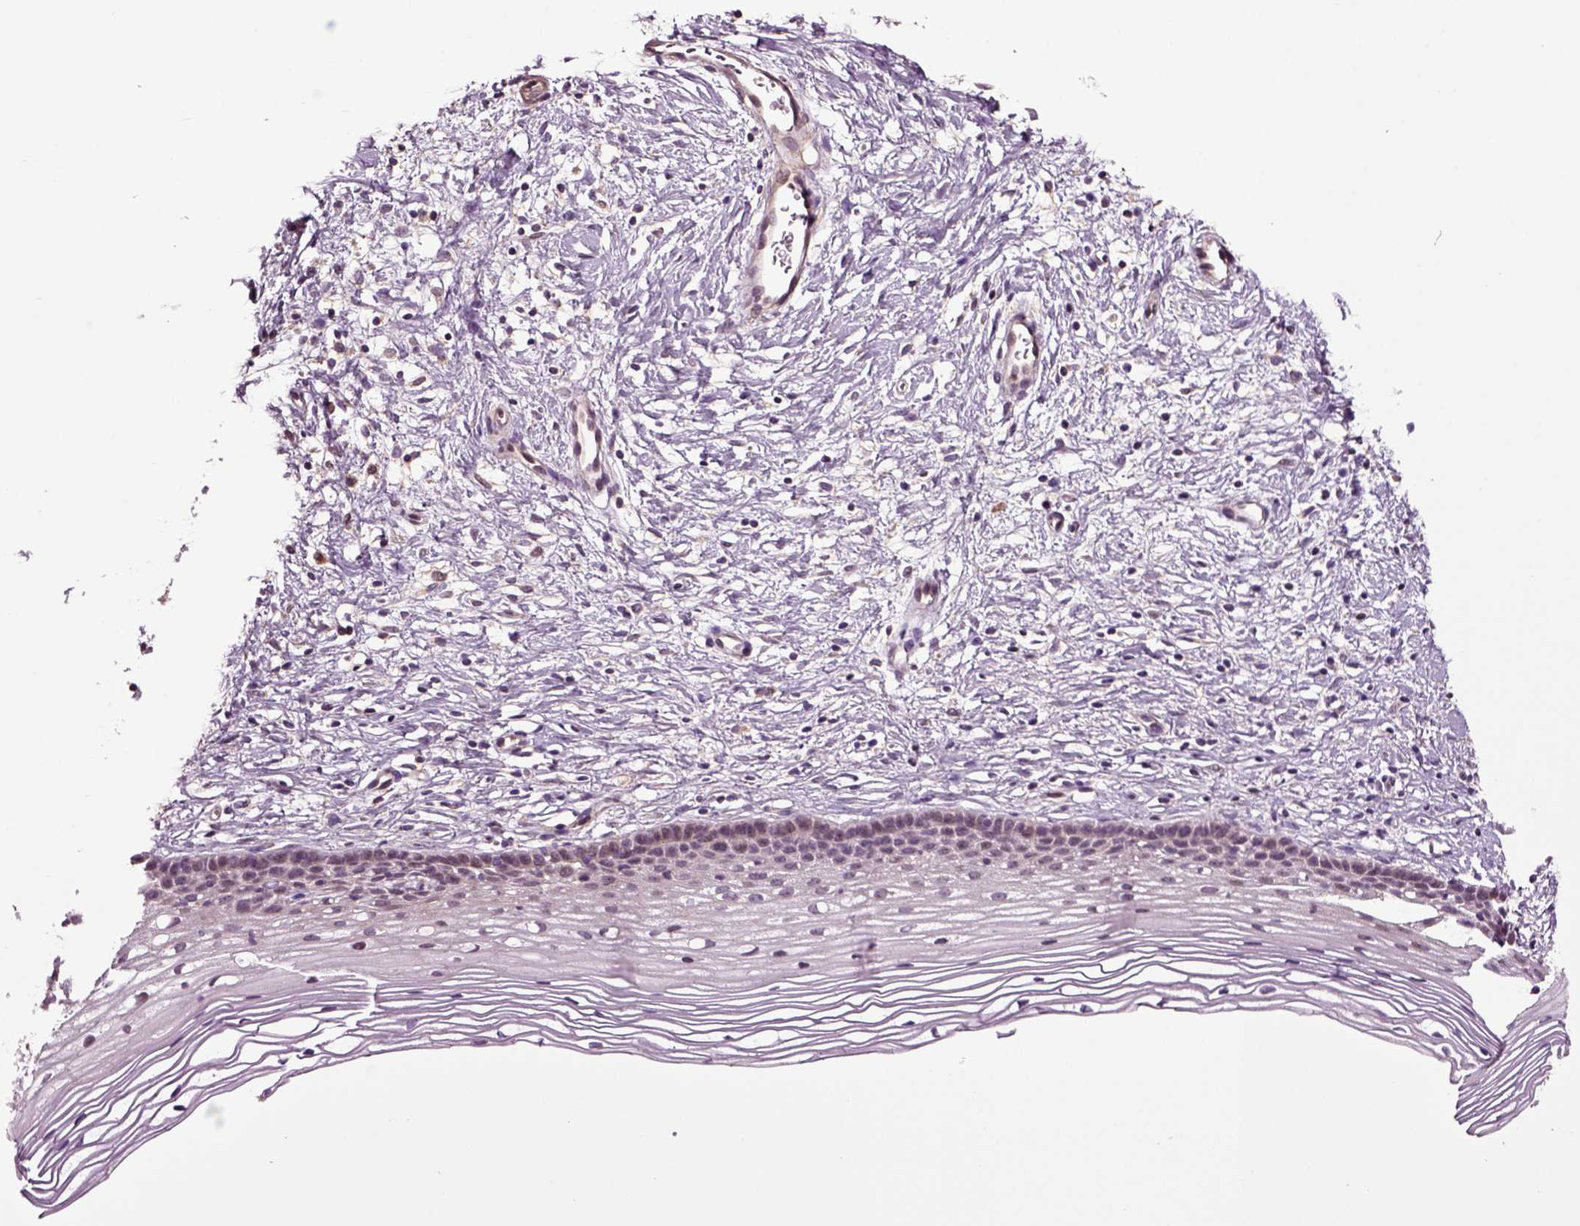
{"staining": {"intensity": "negative", "quantity": "none", "location": "none"}, "tissue": "cervix", "cell_type": "Glandular cells", "image_type": "normal", "snomed": [{"axis": "morphology", "description": "Normal tissue, NOS"}, {"axis": "topography", "description": "Cervix"}], "caption": "DAB immunohistochemical staining of unremarkable human cervix displays no significant expression in glandular cells.", "gene": "HAGHL", "patient": {"sex": "female", "age": 39}}